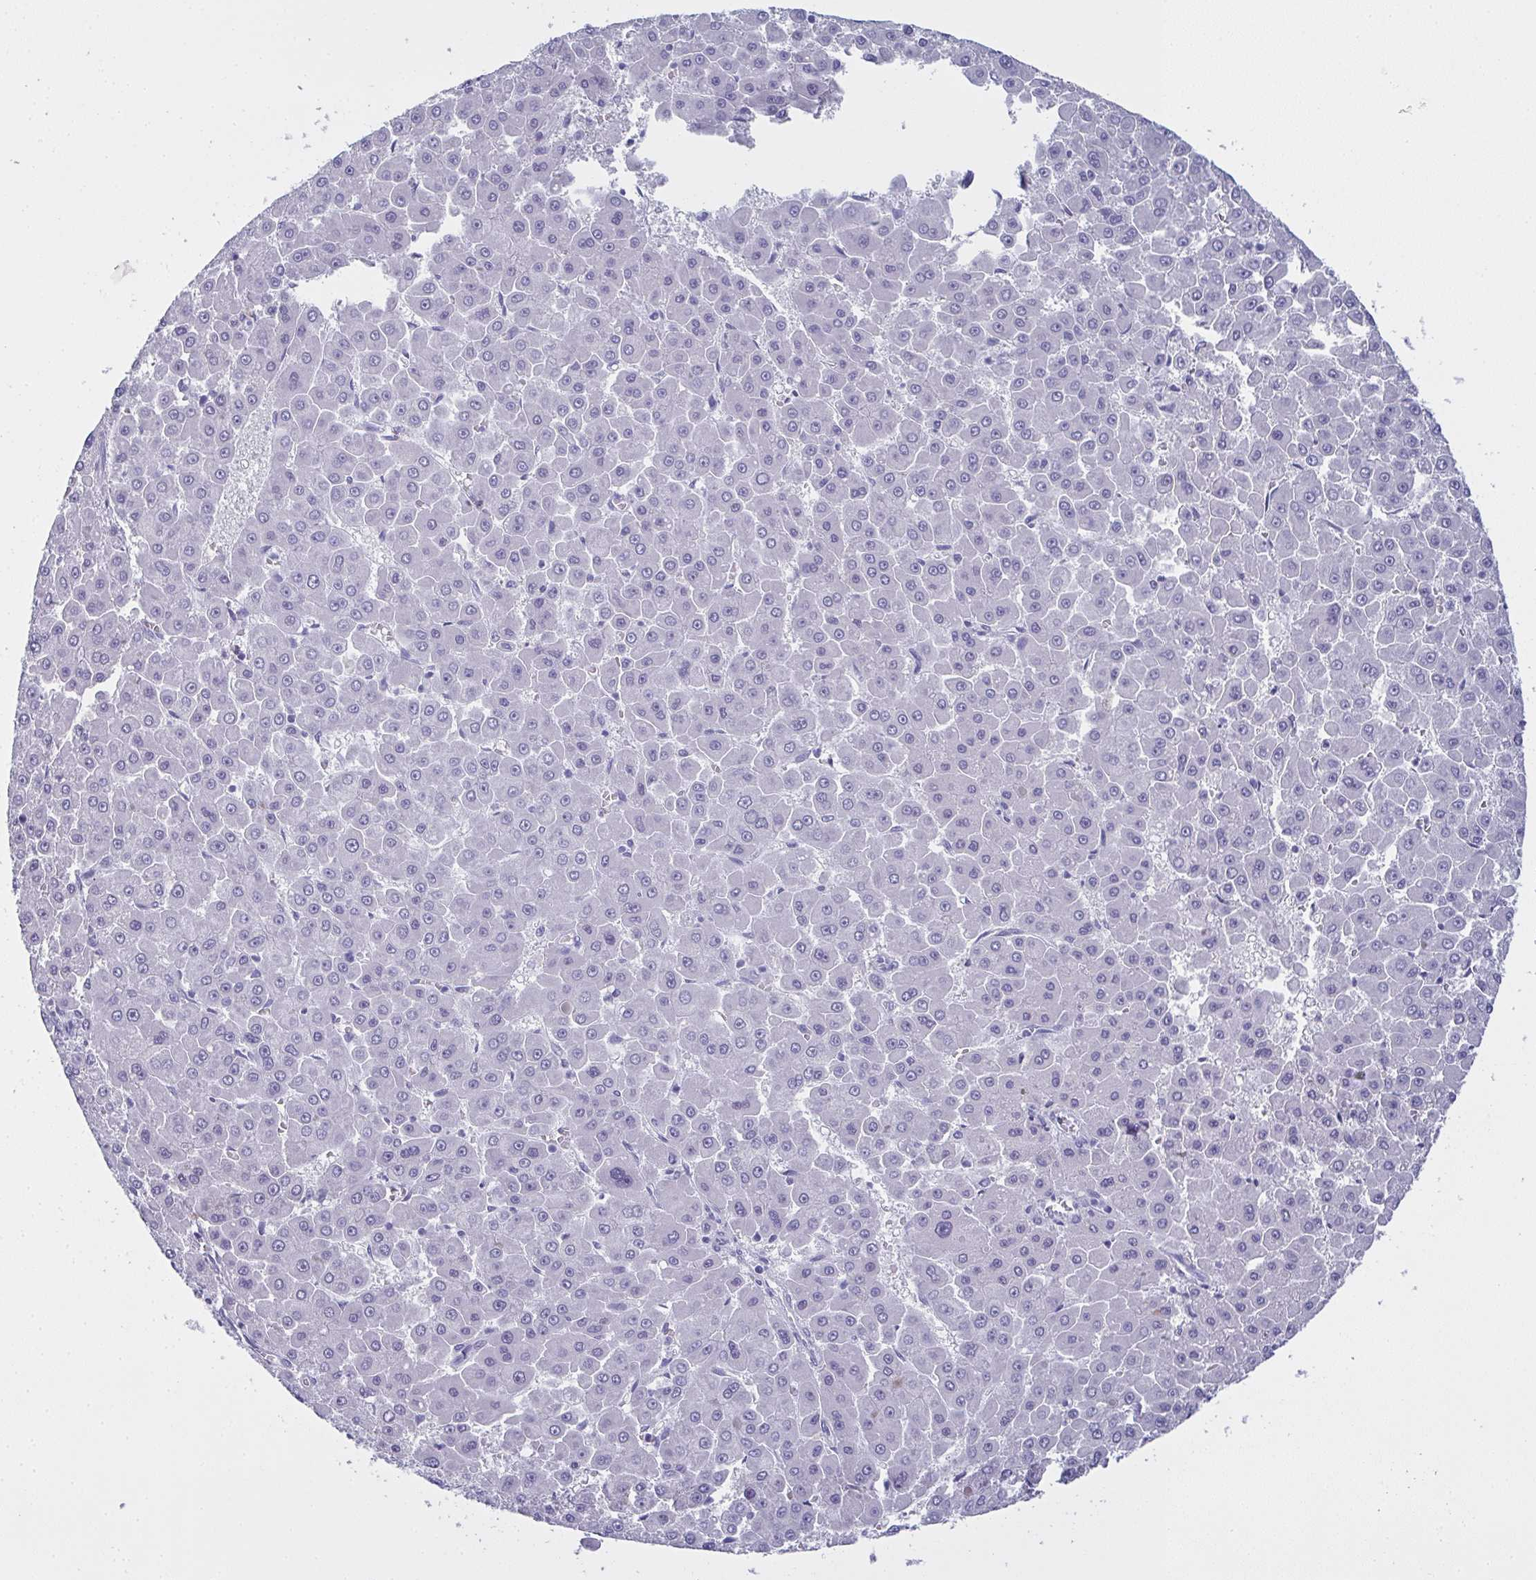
{"staining": {"intensity": "negative", "quantity": "none", "location": "none"}, "tissue": "liver cancer", "cell_type": "Tumor cells", "image_type": "cancer", "snomed": [{"axis": "morphology", "description": "Carcinoma, Hepatocellular, NOS"}, {"axis": "topography", "description": "Liver"}], "caption": "Immunohistochemistry histopathology image of neoplastic tissue: liver hepatocellular carcinoma stained with DAB displays no significant protein positivity in tumor cells. The staining is performed using DAB (3,3'-diaminobenzidine) brown chromogen with nuclei counter-stained in using hematoxylin.", "gene": "SLC36A2", "patient": {"sex": "male", "age": 78}}